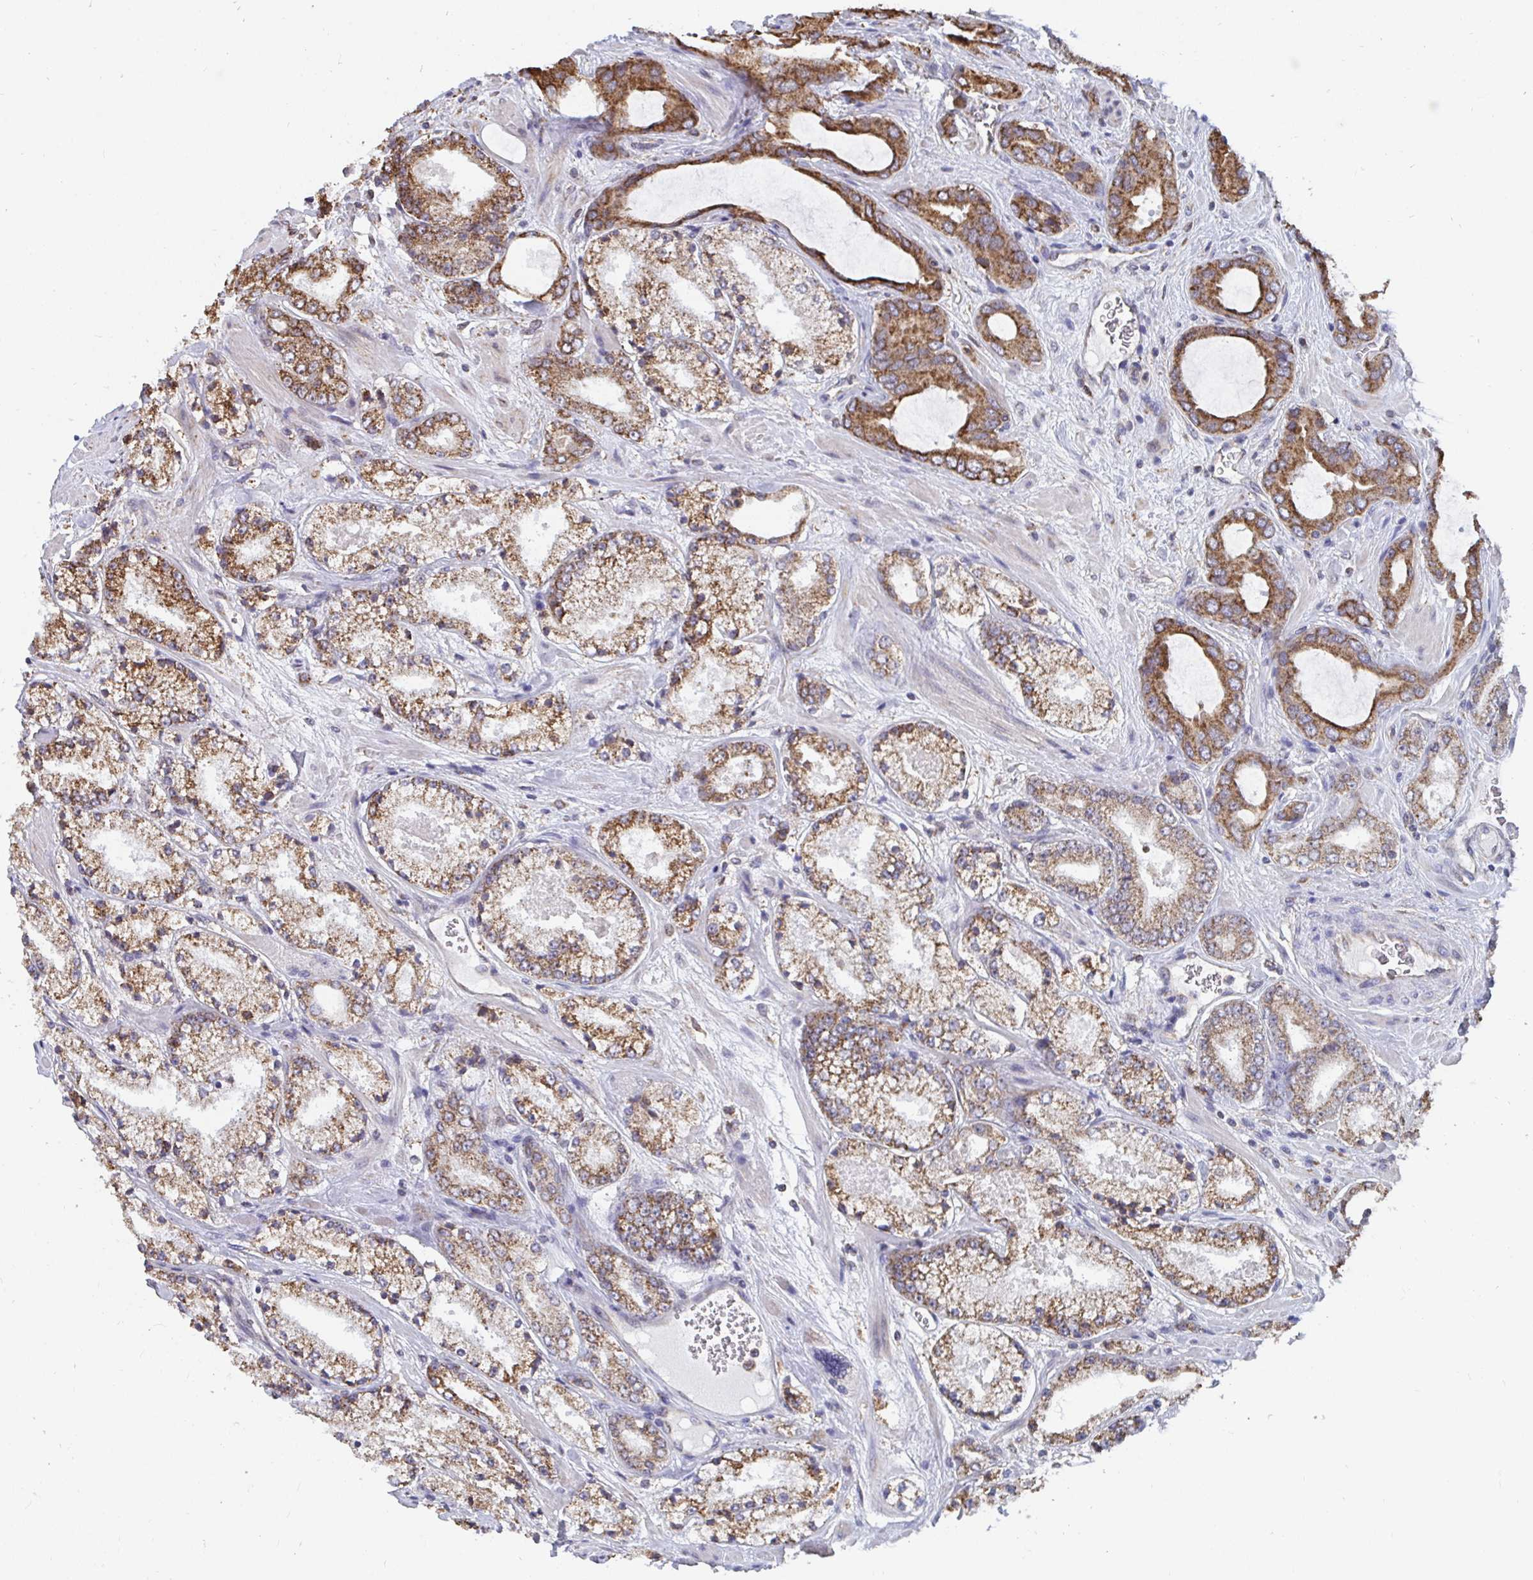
{"staining": {"intensity": "strong", "quantity": ">75%", "location": "cytoplasmic/membranous"}, "tissue": "prostate cancer", "cell_type": "Tumor cells", "image_type": "cancer", "snomed": [{"axis": "morphology", "description": "Adenocarcinoma, High grade"}, {"axis": "topography", "description": "Prostate"}], "caption": "Immunohistochemistry (IHC) of prostate high-grade adenocarcinoma displays high levels of strong cytoplasmic/membranous positivity in approximately >75% of tumor cells.", "gene": "ELAVL1", "patient": {"sex": "male", "age": 63}}